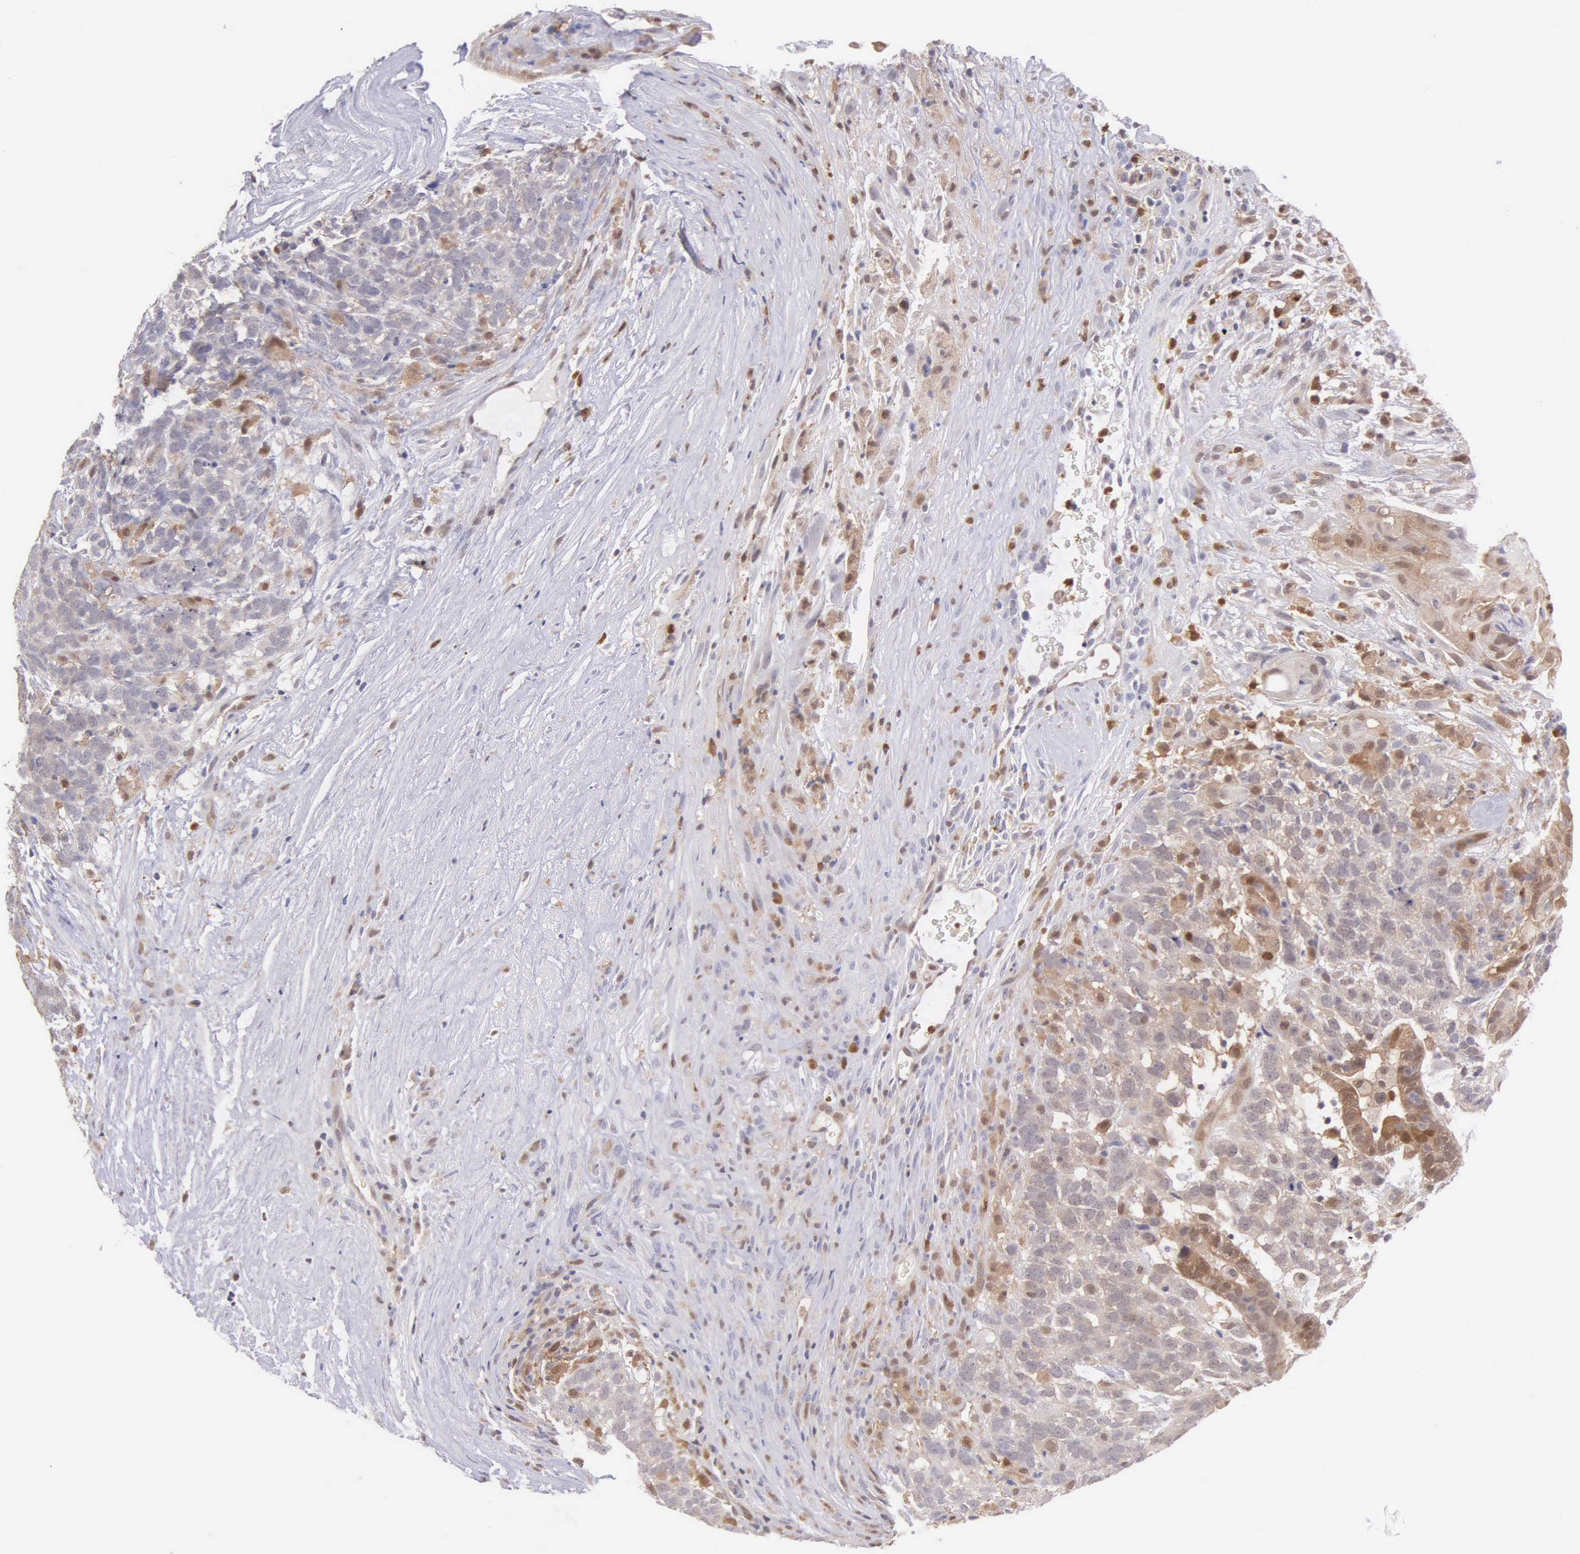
{"staining": {"intensity": "weak", "quantity": ">75%", "location": "cytoplasmic/membranous"}, "tissue": "testis cancer", "cell_type": "Tumor cells", "image_type": "cancer", "snomed": [{"axis": "morphology", "description": "Carcinoma, Embryonal, NOS"}, {"axis": "topography", "description": "Testis"}], "caption": "Immunohistochemistry (IHC) of human testis cancer (embryonal carcinoma) demonstrates low levels of weak cytoplasmic/membranous positivity in approximately >75% of tumor cells.", "gene": "BID", "patient": {"sex": "male", "age": 26}}